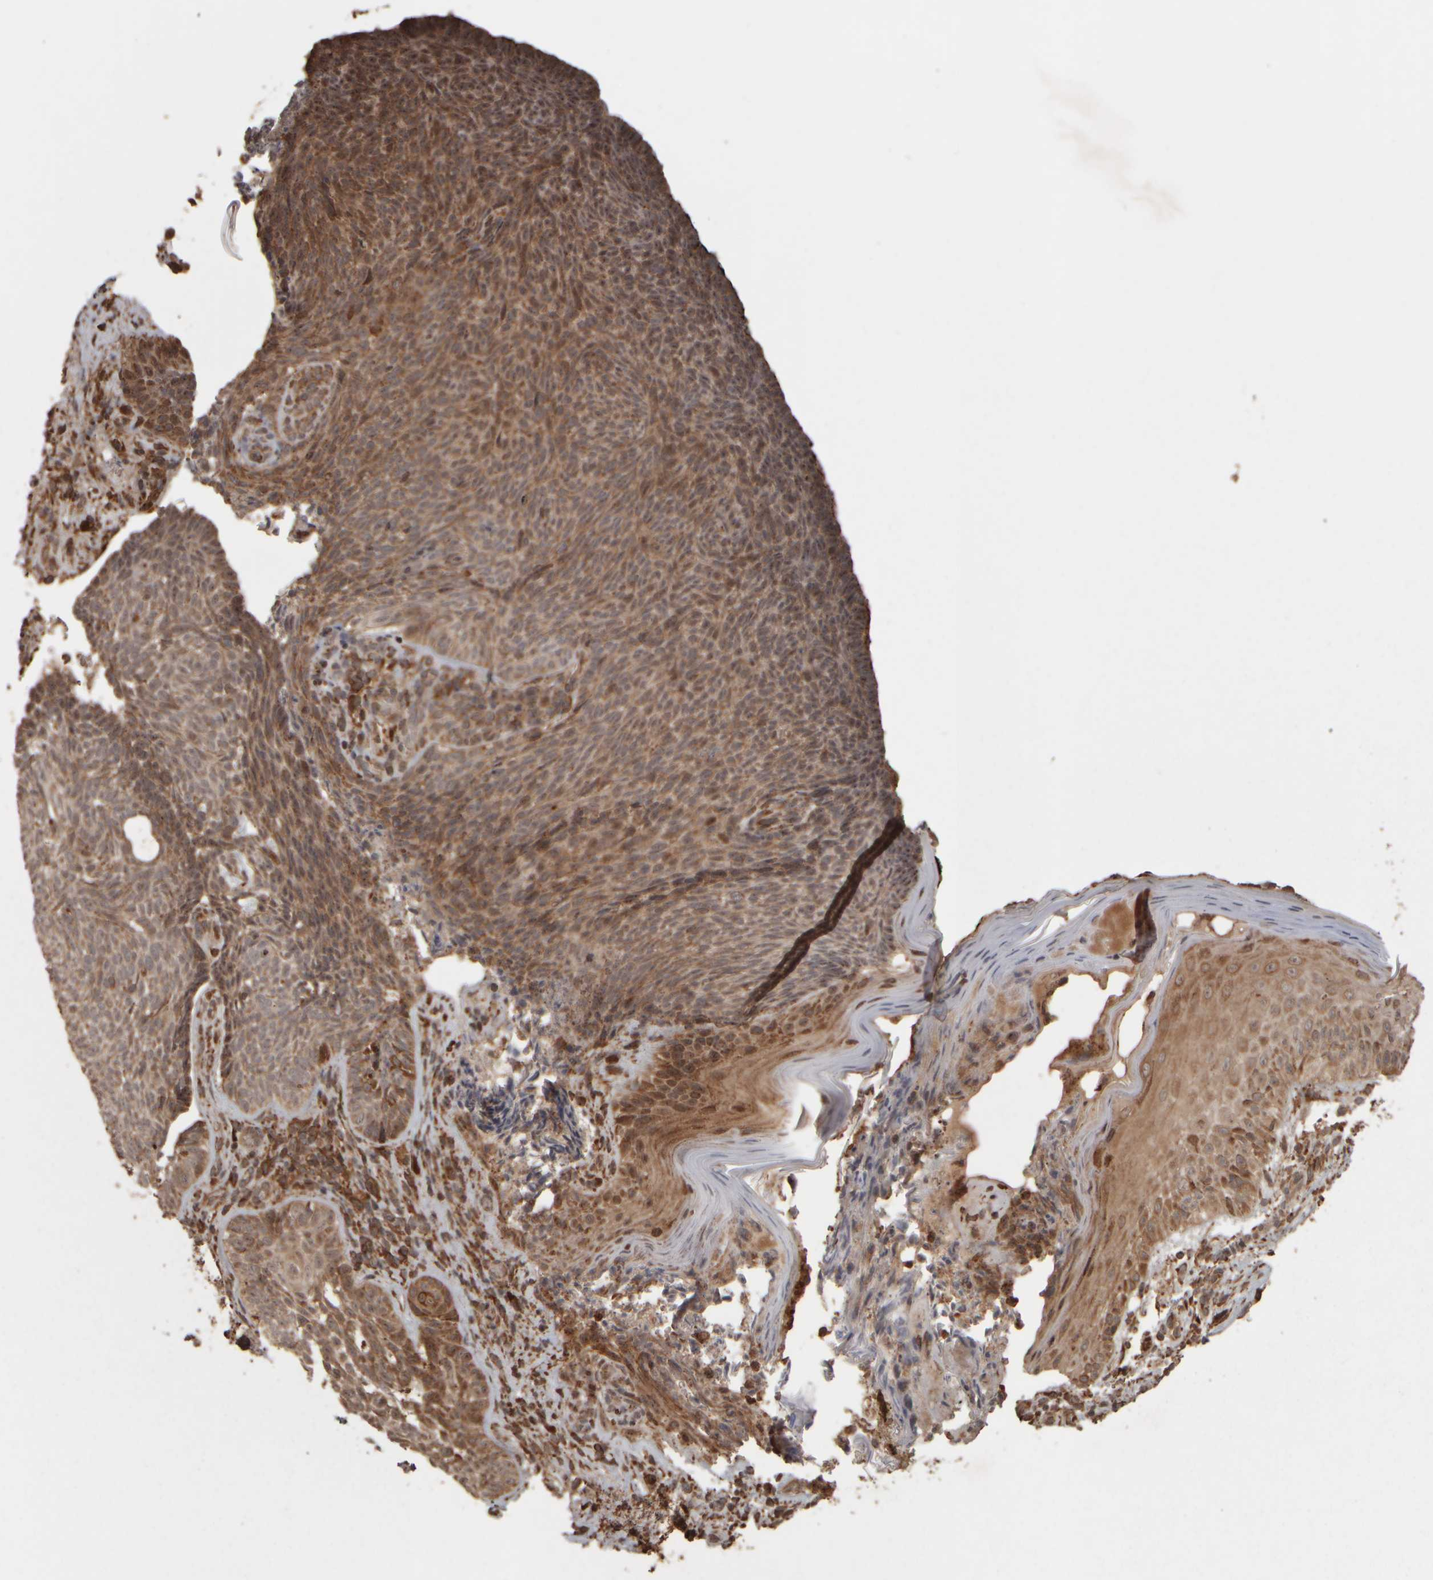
{"staining": {"intensity": "moderate", "quantity": ">75%", "location": "cytoplasmic/membranous"}, "tissue": "skin cancer", "cell_type": "Tumor cells", "image_type": "cancer", "snomed": [{"axis": "morphology", "description": "Basal cell carcinoma"}, {"axis": "topography", "description": "Skin"}], "caption": "High-power microscopy captured an immunohistochemistry photomicrograph of basal cell carcinoma (skin), revealing moderate cytoplasmic/membranous expression in approximately >75% of tumor cells. Immunohistochemistry (ihc) stains the protein of interest in brown and the nuclei are stained blue.", "gene": "AGBL3", "patient": {"sex": "male", "age": 61}}